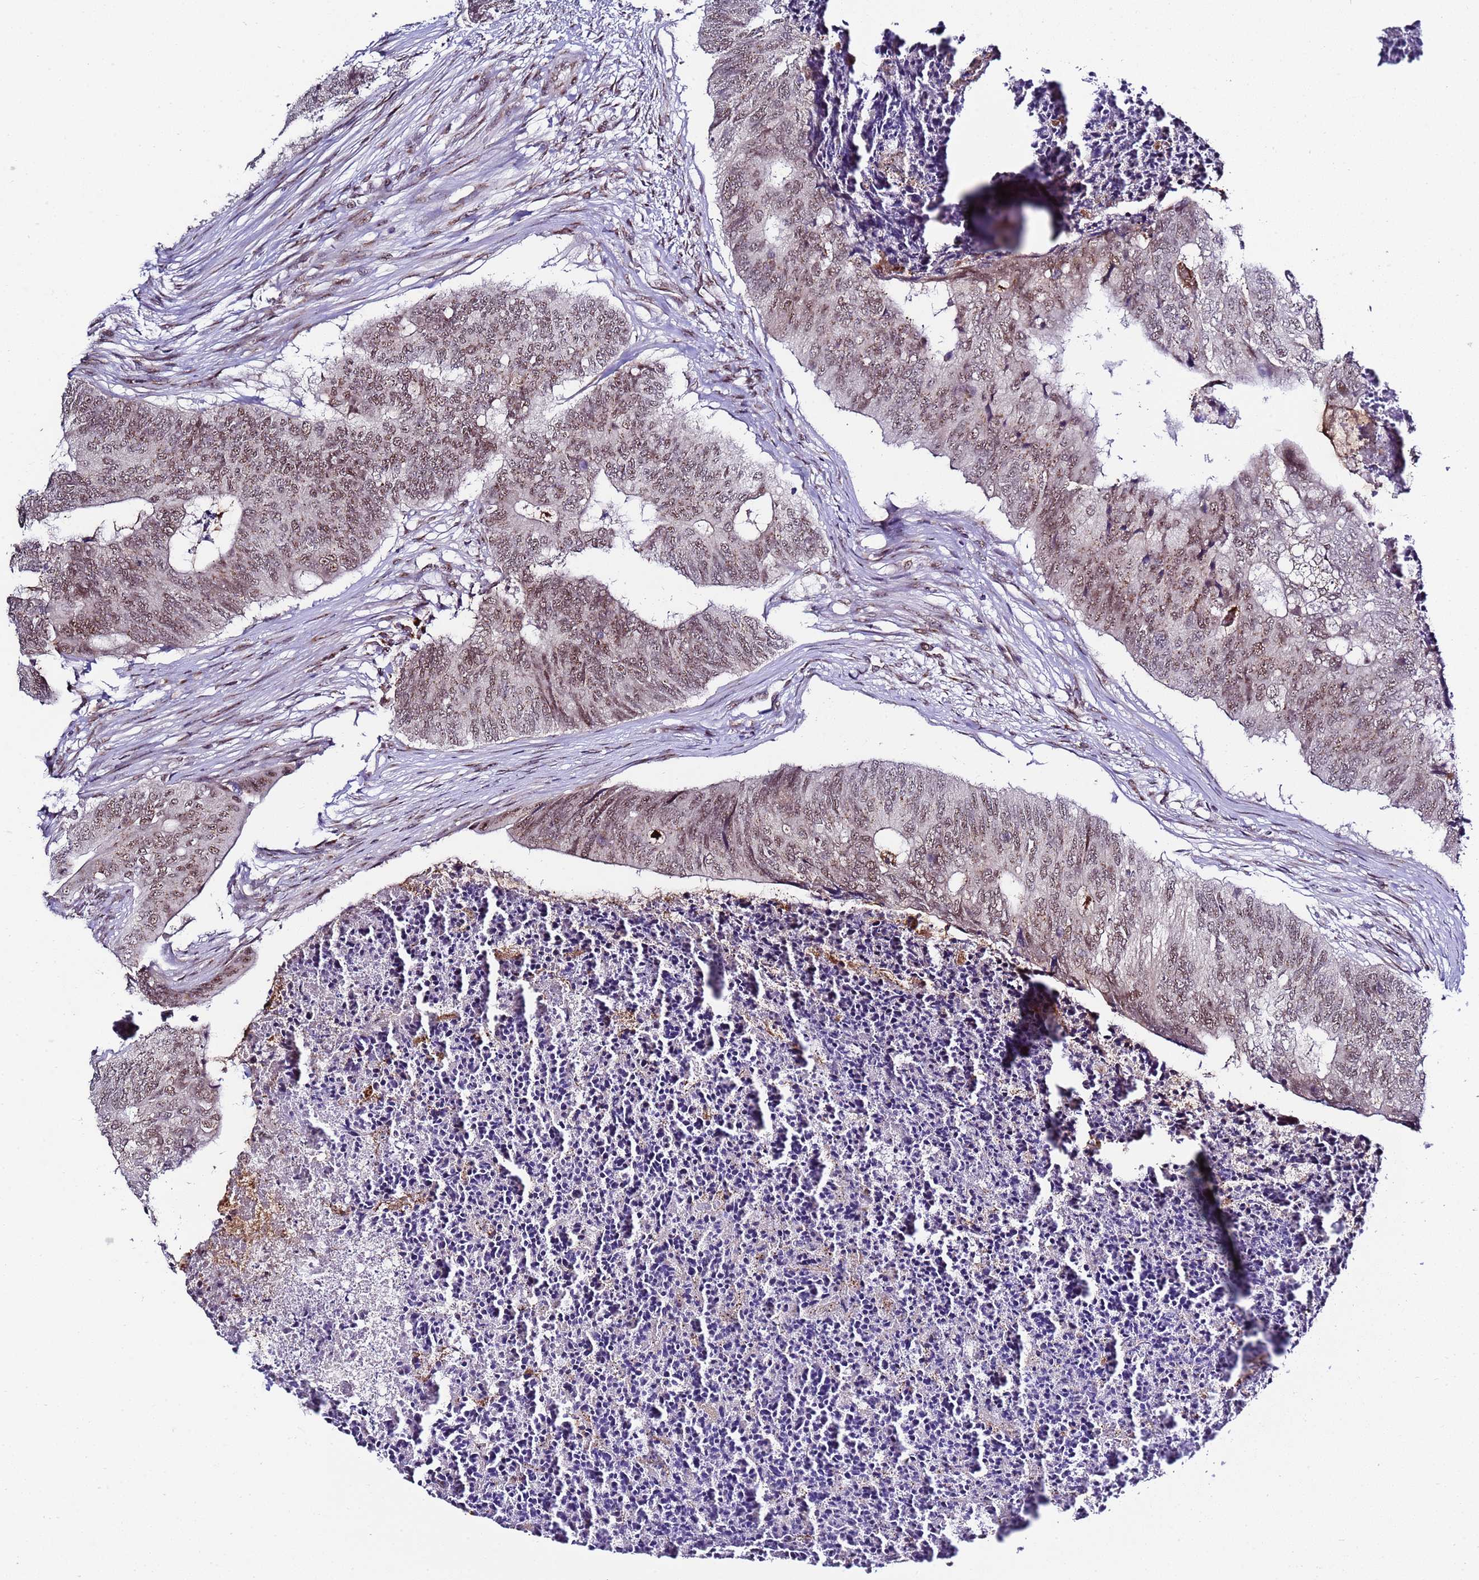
{"staining": {"intensity": "moderate", "quantity": ">75%", "location": "nuclear"}, "tissue": "colorectal cancer", "cell_type": "Tumor cells", "image_type": "cancer", "snomed": [{"axis": "morphology", "description": "Adenocarcinoma, NOS"}, {"axis": "topography", "description": "Colon"}], "caption": "About >75% of tumor cells in colorectal cancer display moderate nuclear protein expression as visualized by brown immunohistochemical staining.", "gene": "C19orf47", "patient": {"sex": "female", "age": 67}}